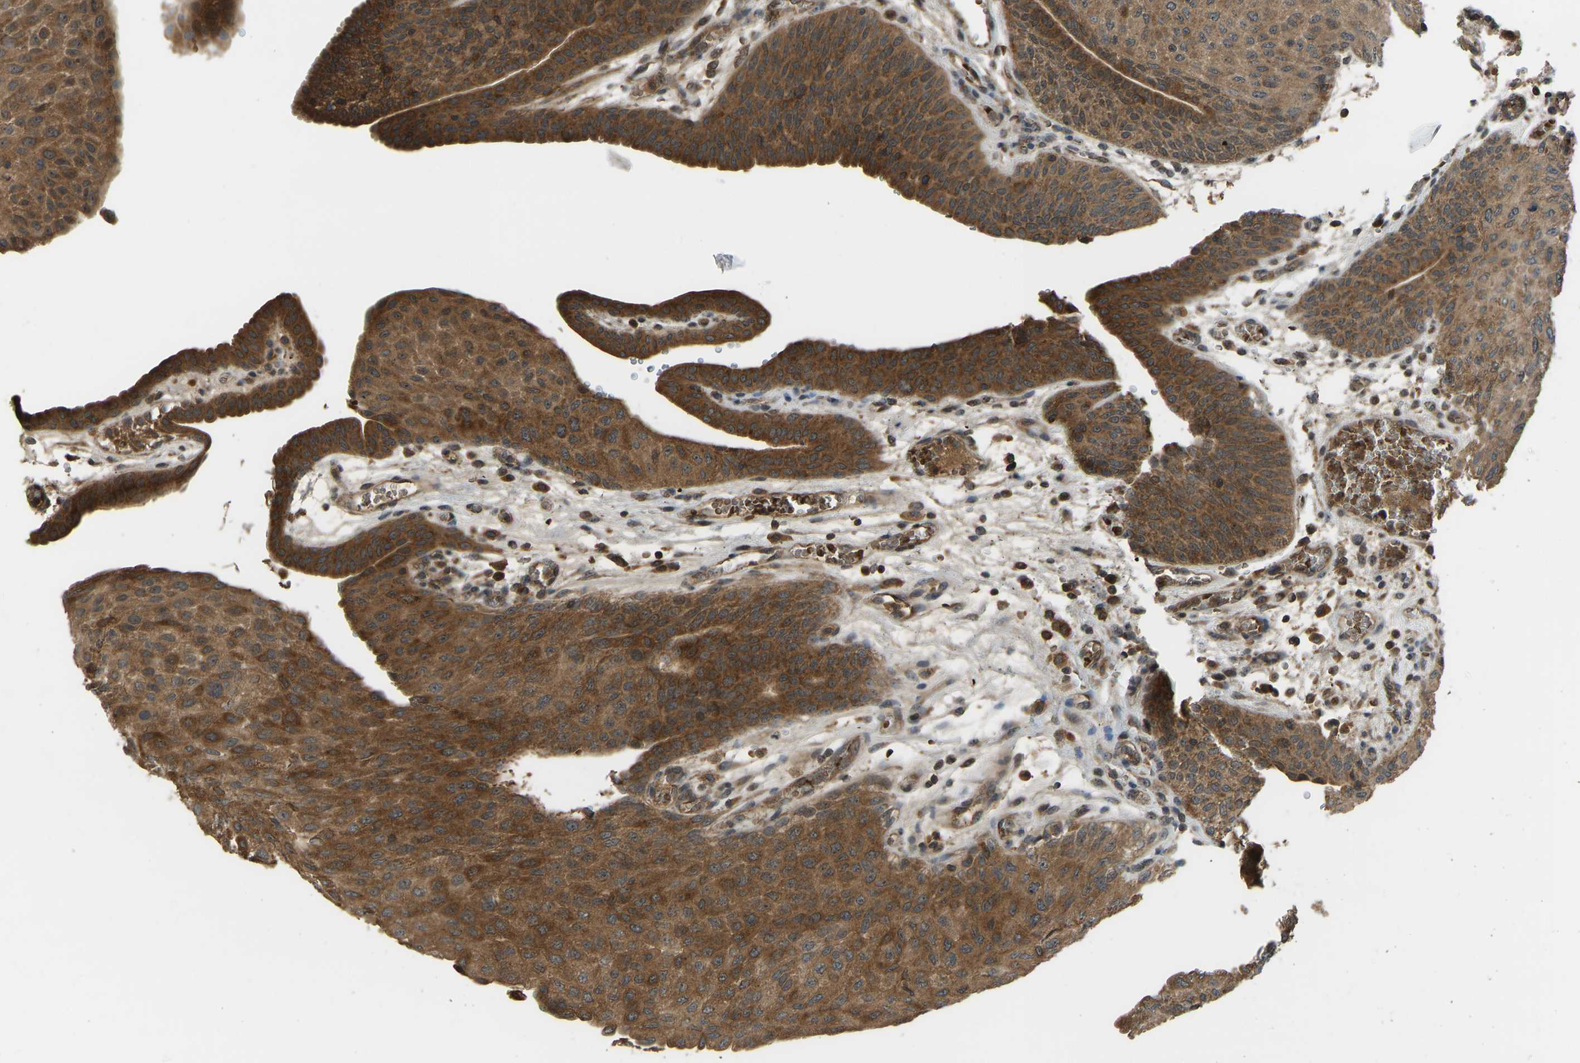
{"staining": {"intensity": "moderate", "quantity": ">75%", "location": "cytoplasmic/membranous"}, "tissue": "urothelial cancer", "cell_type": "Tumor cells", "image_type": "cancer", "snomed": [{"axis": "morphology", "description": "Urothelial carcinoma, Low grade"}, {"axis": "morphology", "description": "Urothelial carcinoma, High grade"}, {"axis": "topography", "description": "Urinary bladder"}], "caption": "High-grade urothelial carcinoma stained for a protein (brown) shows moderate cytoplasmic/membranous positive staining in about >75% of tumor cells.", "gene": "ZNF71", "patient": {"sex": "male", "age": 35}}